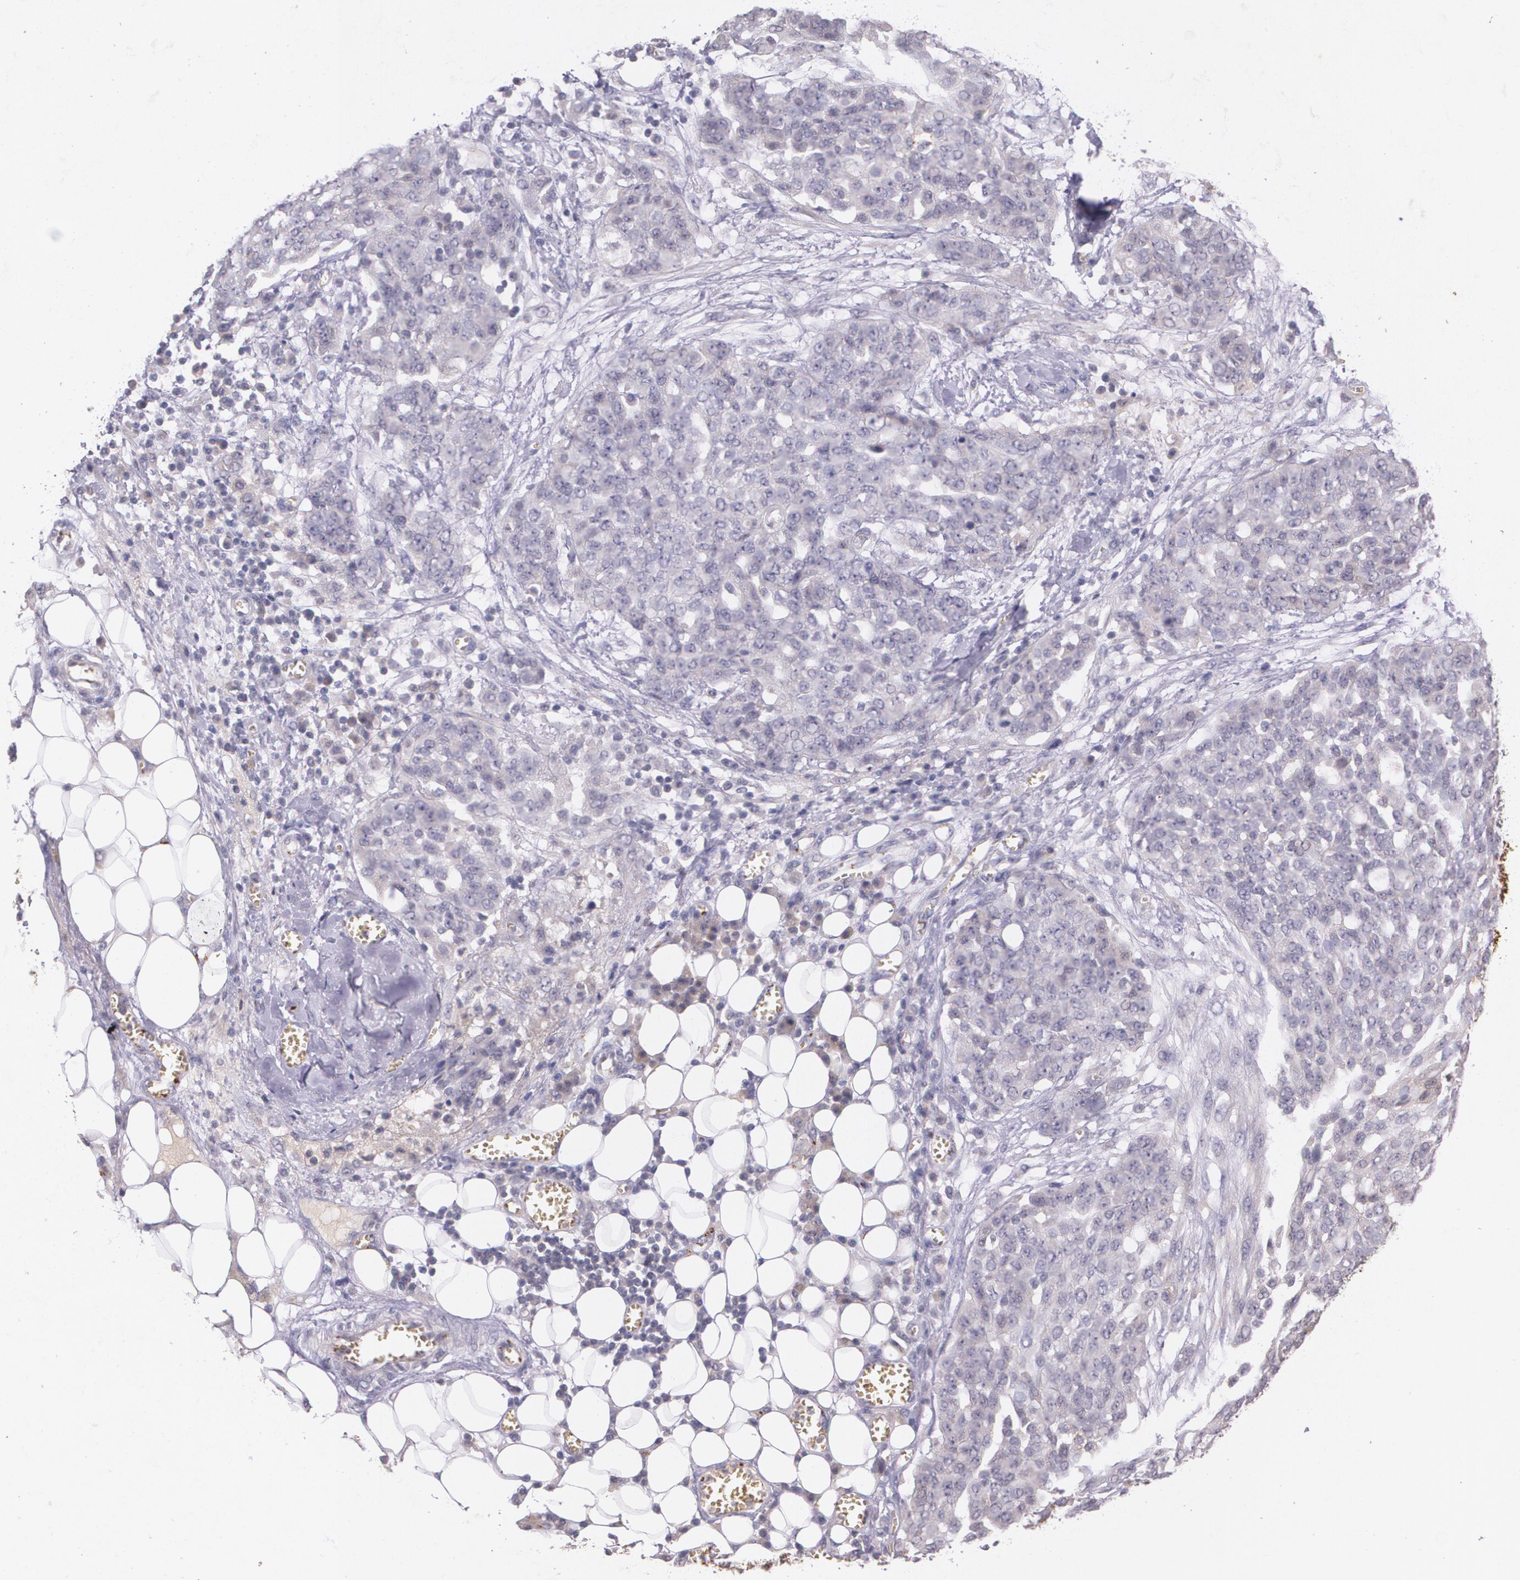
{"staining": {"intensity": "negative", "quantity": "none", "location": "none"}, "tissue": "ovarian cancer", "cell_type": "Tumor cells", "image_type": "cancer", "snomed": [{"axis": "morphology", "description": "Cystadenocarcinoma, serous, NOS"}, {"axis": "topography", "description": "Soft tissue"}, {"axis": "topography", "description": "Ovary"}], "caption": "This is an immunohistochemistry micrograph of ovarian serous cystadenocarcinoma. There is no positivity in tumor cells.", "gene": "TM4SF1", "patient": {"sex": "female", "age": 57}}